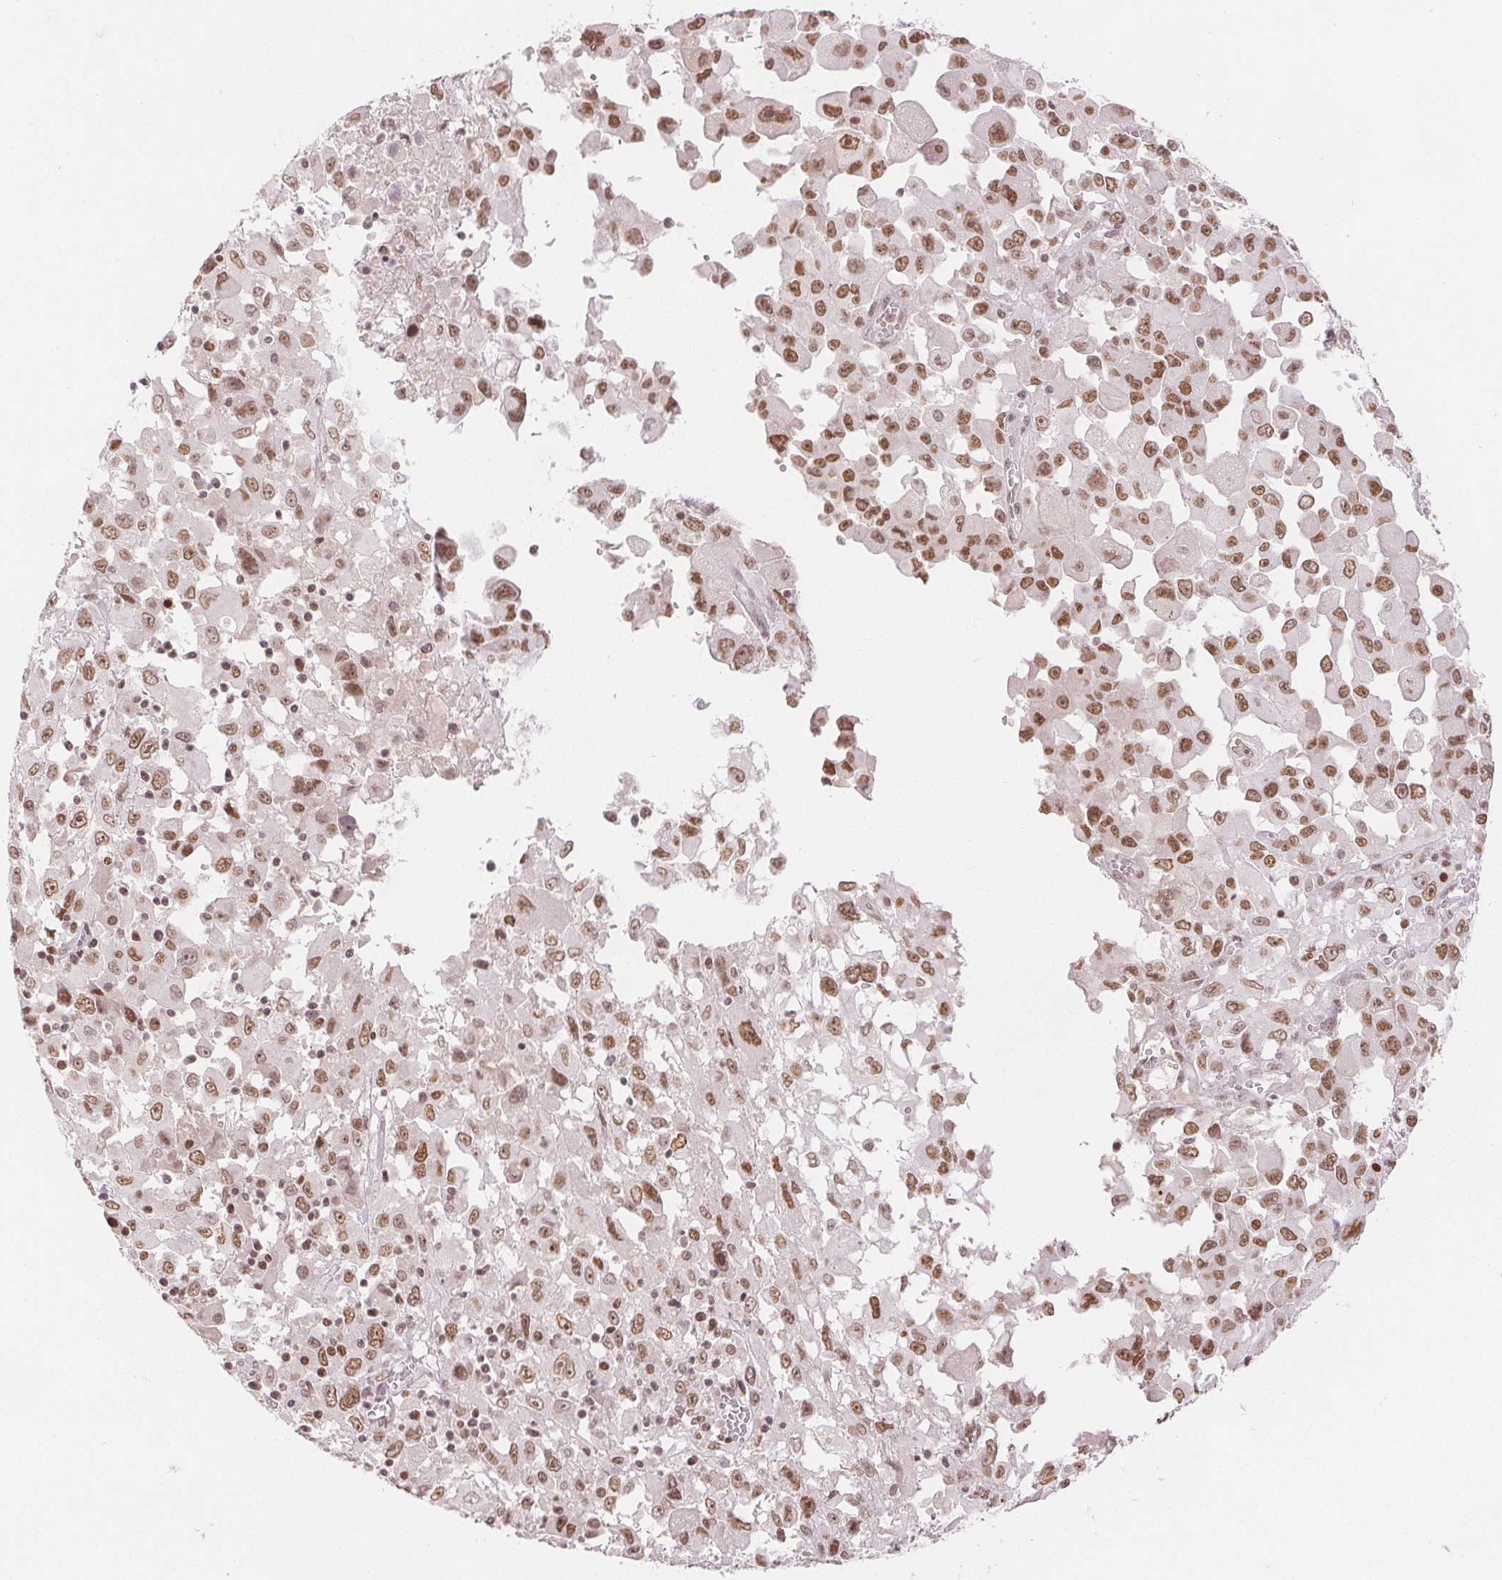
{"staining": {"intensity": "moderate", "quantity": ">75%", "location": "nuclear"}, "tissue": "melanoma", "cell_type": "Tumor cells", "image_type": "cancer", "snomed": [{"axis": "morphology", "description": "Malignant melanoma, Metastatic site"}, {"axis": "topography", "description": "Soft tissue"}], "caption": "Immunohistochemistry histopathology image of neoplastic tissue: malignant melanoma (metastatic site) stained using IHC exhibits medium levels of moderate protein expression localized specifically in the nuclear of tumor cells, appearing as a nuclear brown color.", "gene": "DEK", "patient": {"sex": "male", "age": 50}}